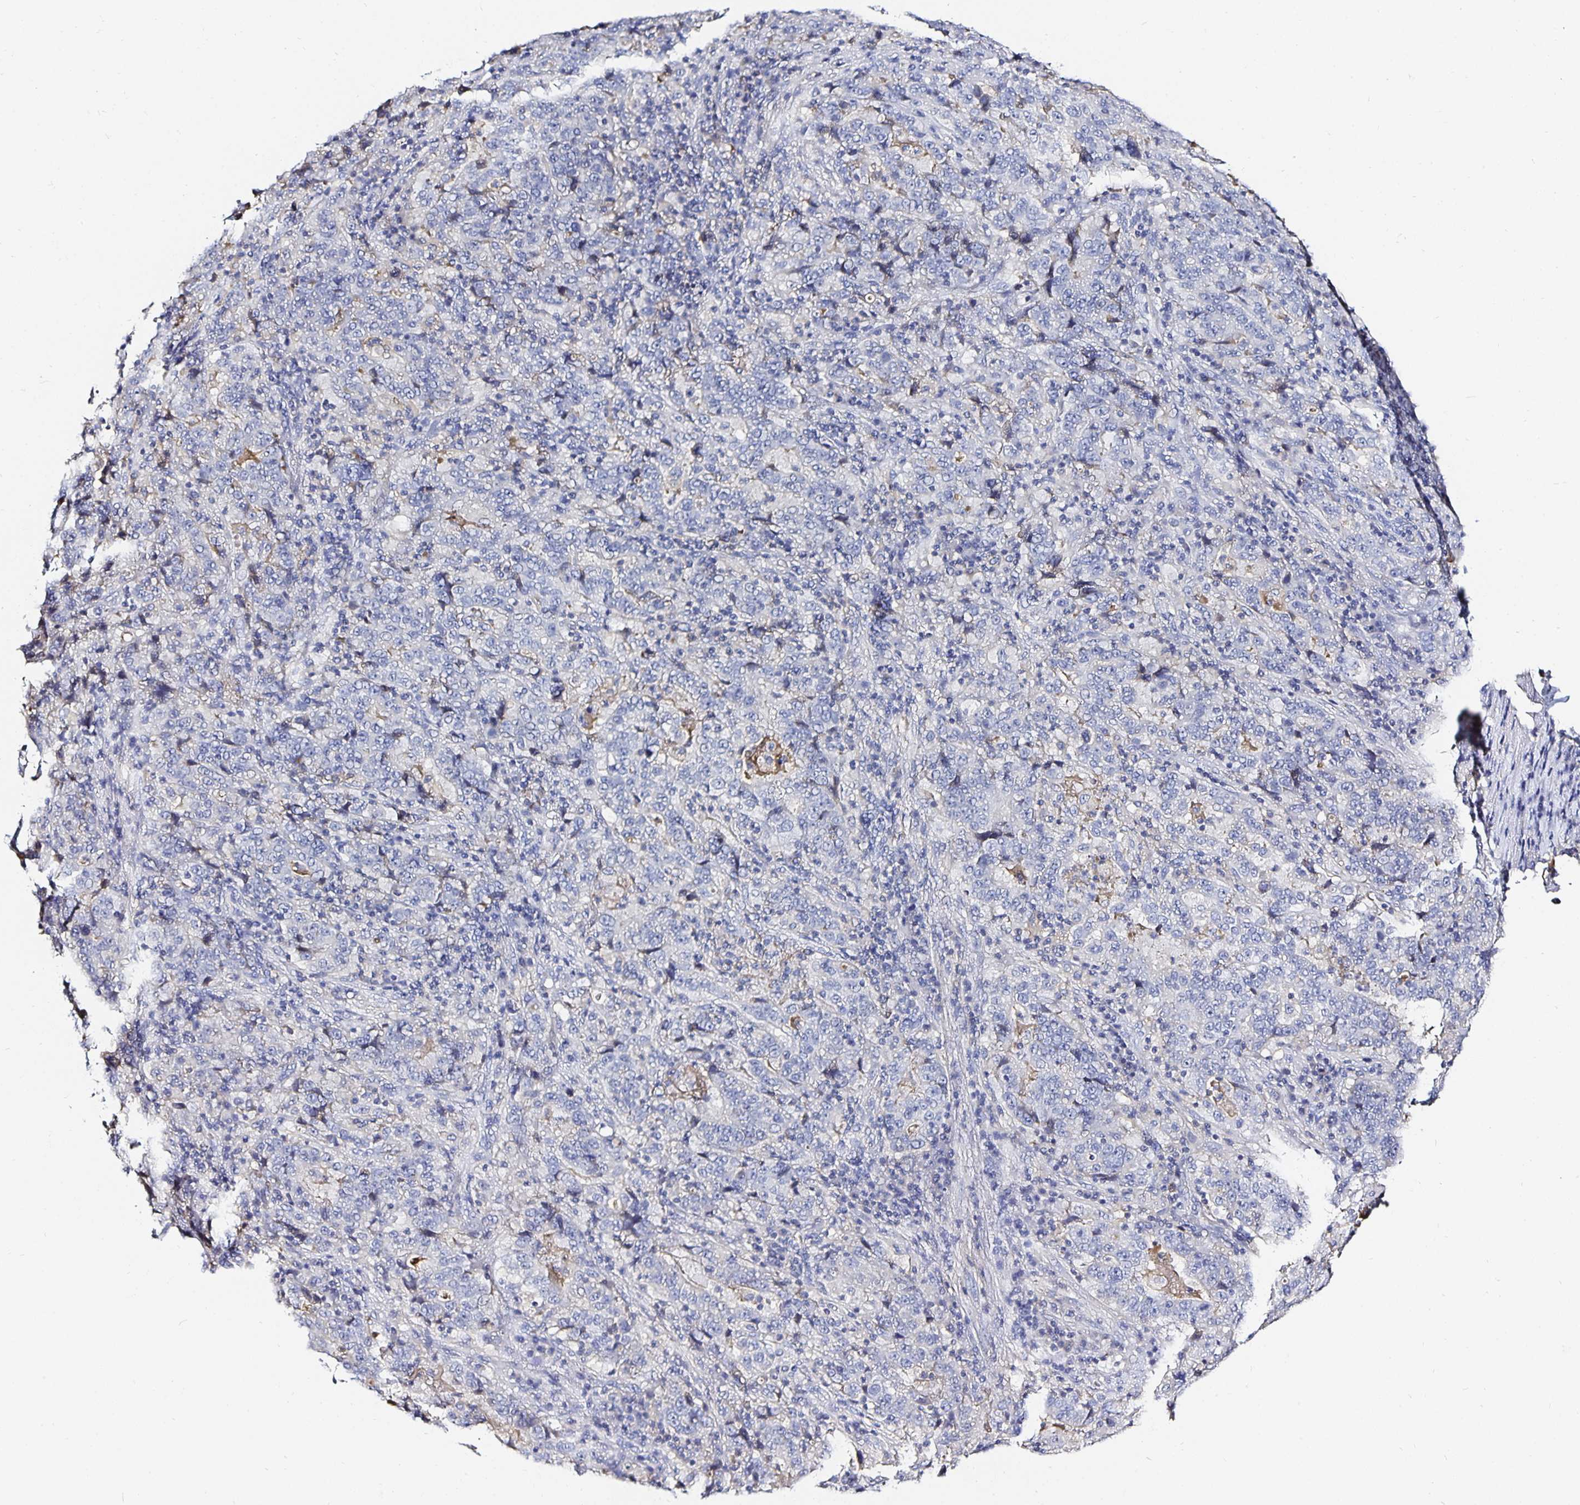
{"staining": {"intensity": "negative", "quantity": "none", "location": "none"}, "tissue": "stomach cancer", "cell_type": "Tumor cells", "image_type": "cancer", "snomed": [{"axis": "morphology", "description": "Normal tissue, NOS"}, {"axis": "morphology", "description": "Adenocarcinoma, NOS"}, {"axis": "topography", "description": "Stomach, upper"}, {"axis": "topography", "description": "Stomach"}], "caption": "This is an IHC histopathology image of human stomach cancer. There is no positivity in tumor cells.", "gene": "TTR", "patient": {"sex": "male", "age": 59}}